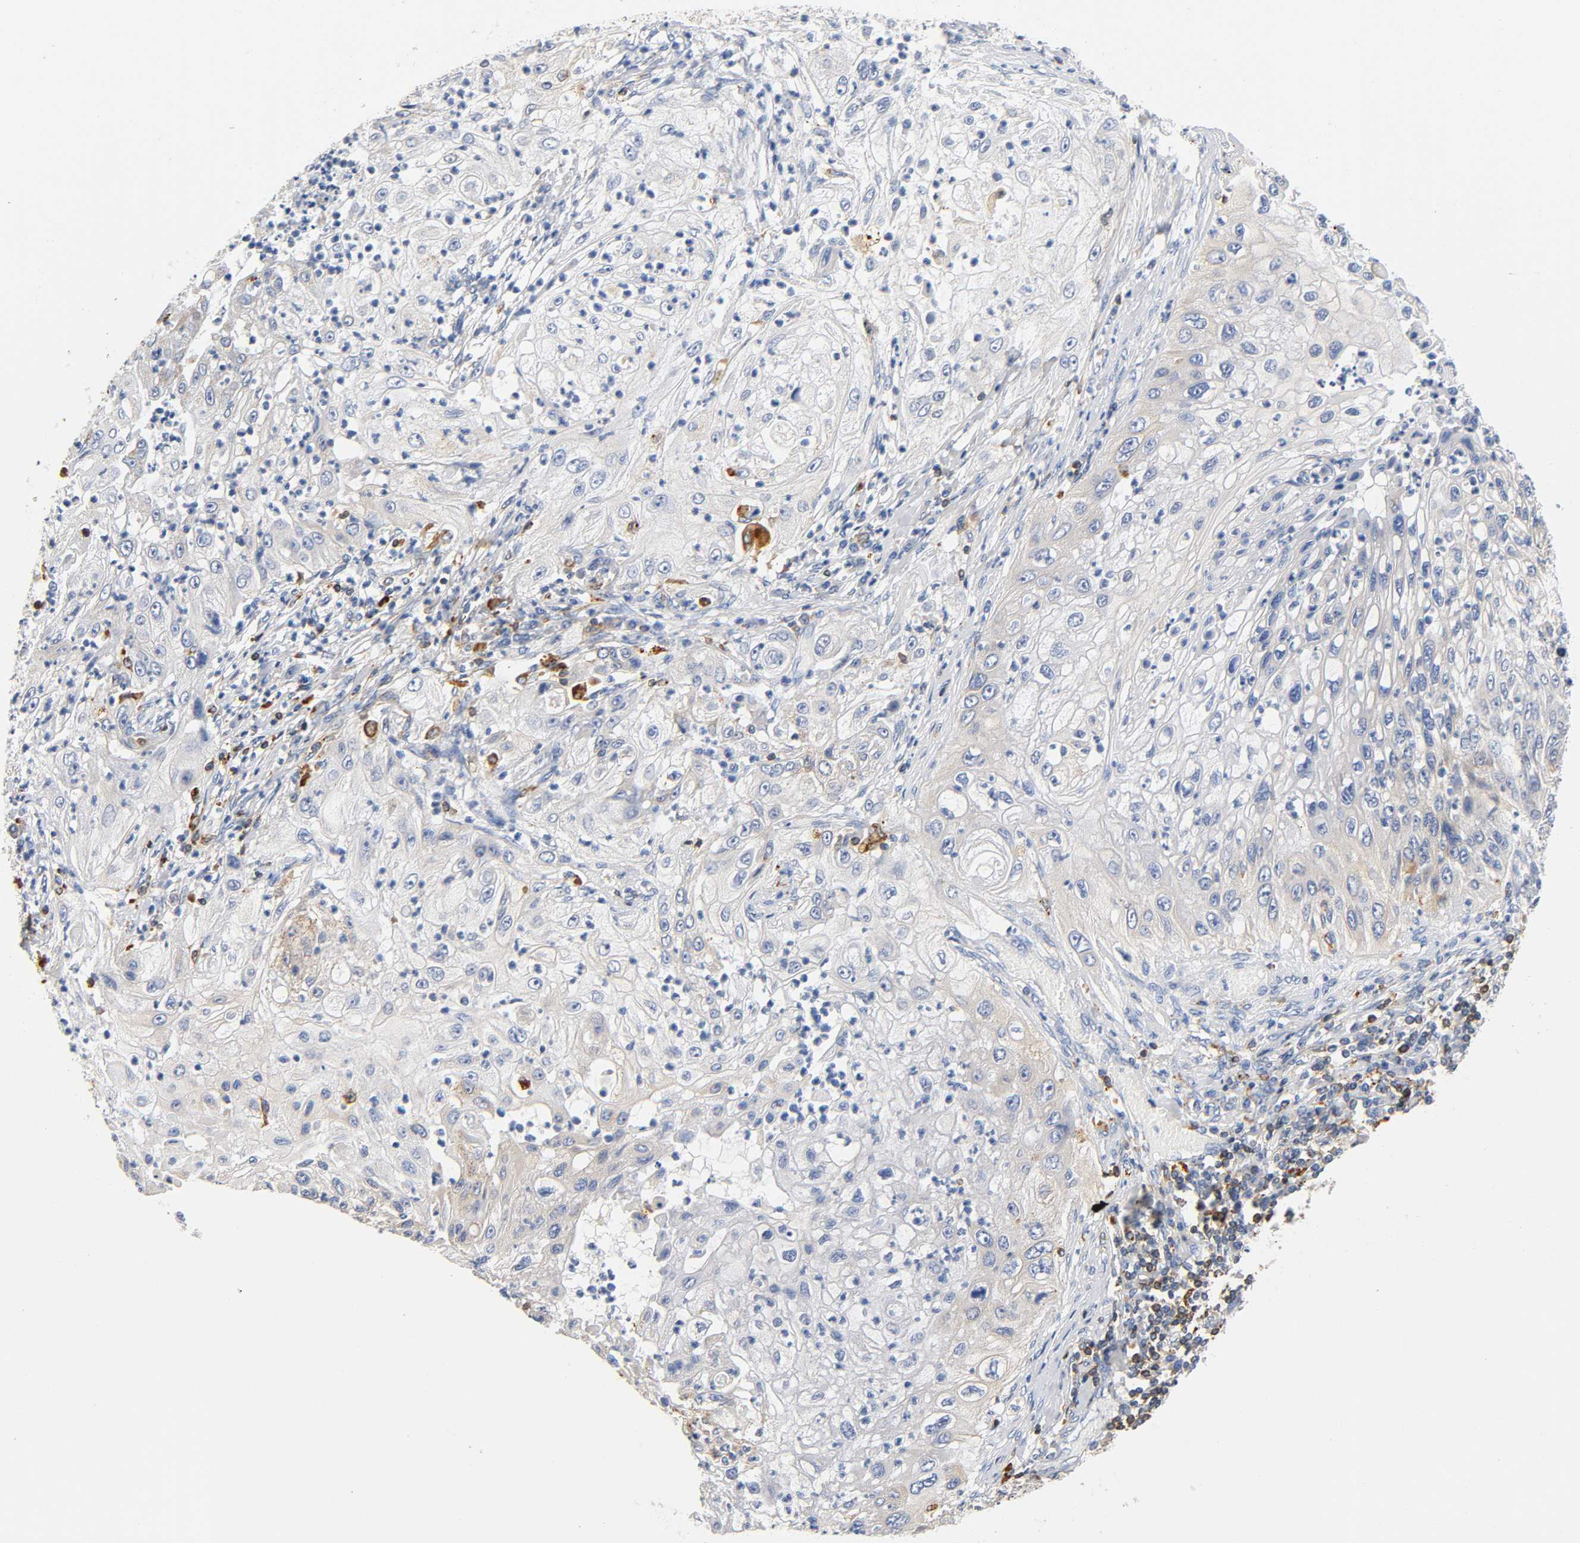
{"staining": {"intensity": "negative", "quantity": "none", "location": "none"}, "tissue": "lung cancer", "cell_type": "Tumor cells", "image_type": "cancer", "snomed": [{"axis": "morphology", "description": "Inflammation, NOS"}, {"axis": "morphology", "description": "Squamous cell carcinoma, NOS"}, {"axis": "topography", "description": "Lymph node"}, {"axis": "topography", "description": "Soft tissue"}, {"axis": "topography", "description": "Lung"}], "caption": "High magnification brightfield microscopy of lung cancer (squamous cell carcinoma) stained with DAB (brown) and counterstained with hematoxylin (blue): tumor cells show no significant expression. The staining is performed using DAB (3,3'-diaminobenzidine) brown chromogen with nuclei counter-stained in using hematoxylin.", "gene": "UCKL1", "patient": {"sex": "male", "age": 66}}